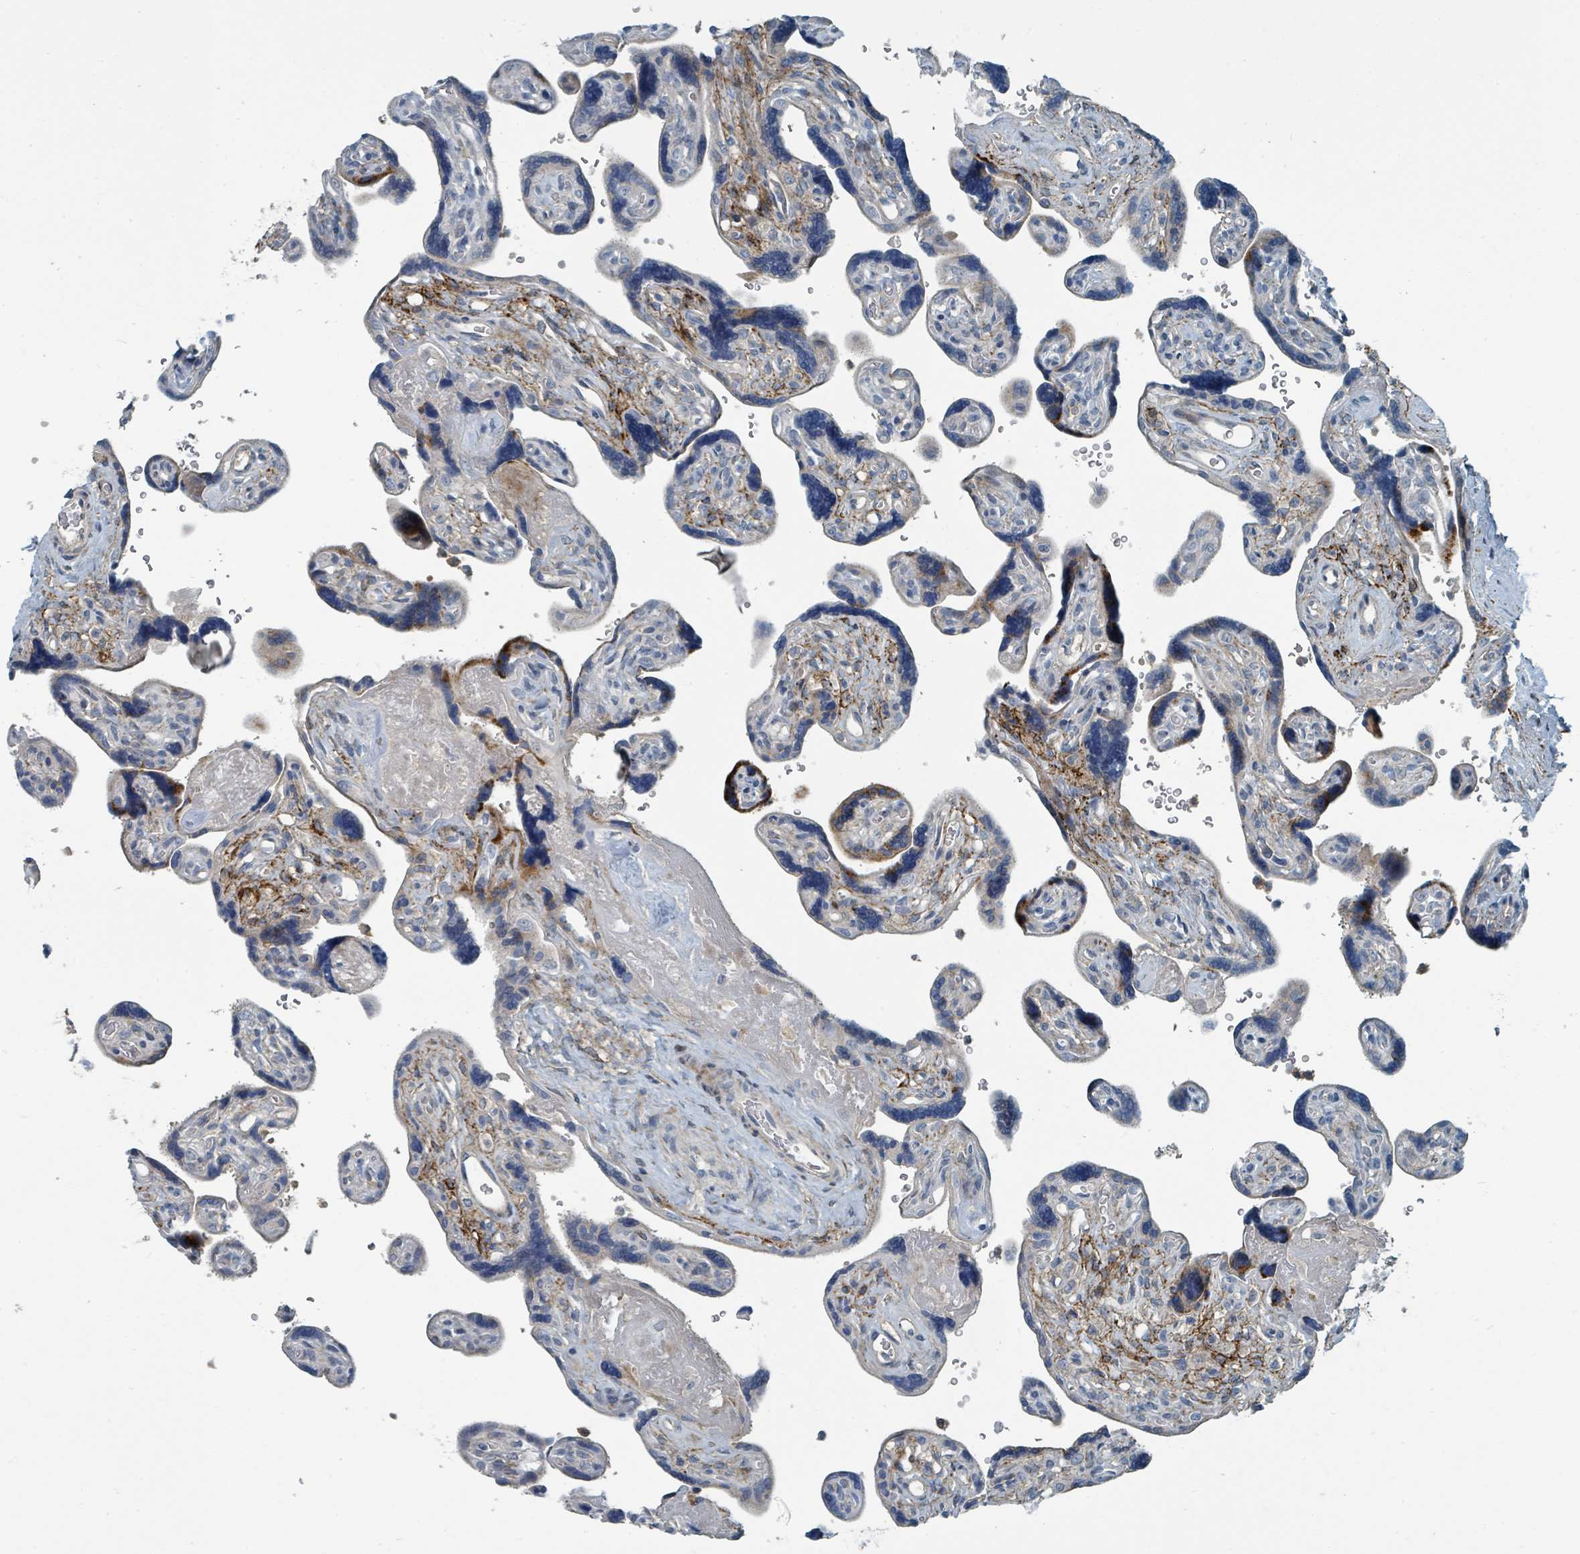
{"staining": {"intensity": "moderate", "quantity": "<25%", "location": "cytoplasmic/membranous,nuclear"}, "tissue": "placenta", "cell_type": "Decidual cells", "image_type": "normal", "snomed": [{"axis": "morphology", "description": "Normal tissue, NOS"}, {"axis": "topography", "description": "Placenta"}], "caption": "A brown stain labels moderate cytoplasmic/membranous,nuclear staining of a protein in decidual cells of normal placenta. The staining was performed using DAB to visualize the protein expression in brown, while the nuclei were stained in blue with hematoxylin (Magnification: 20x).", "gene": "SLC44A5", "patient": {"sex": "female", "age": 39}}